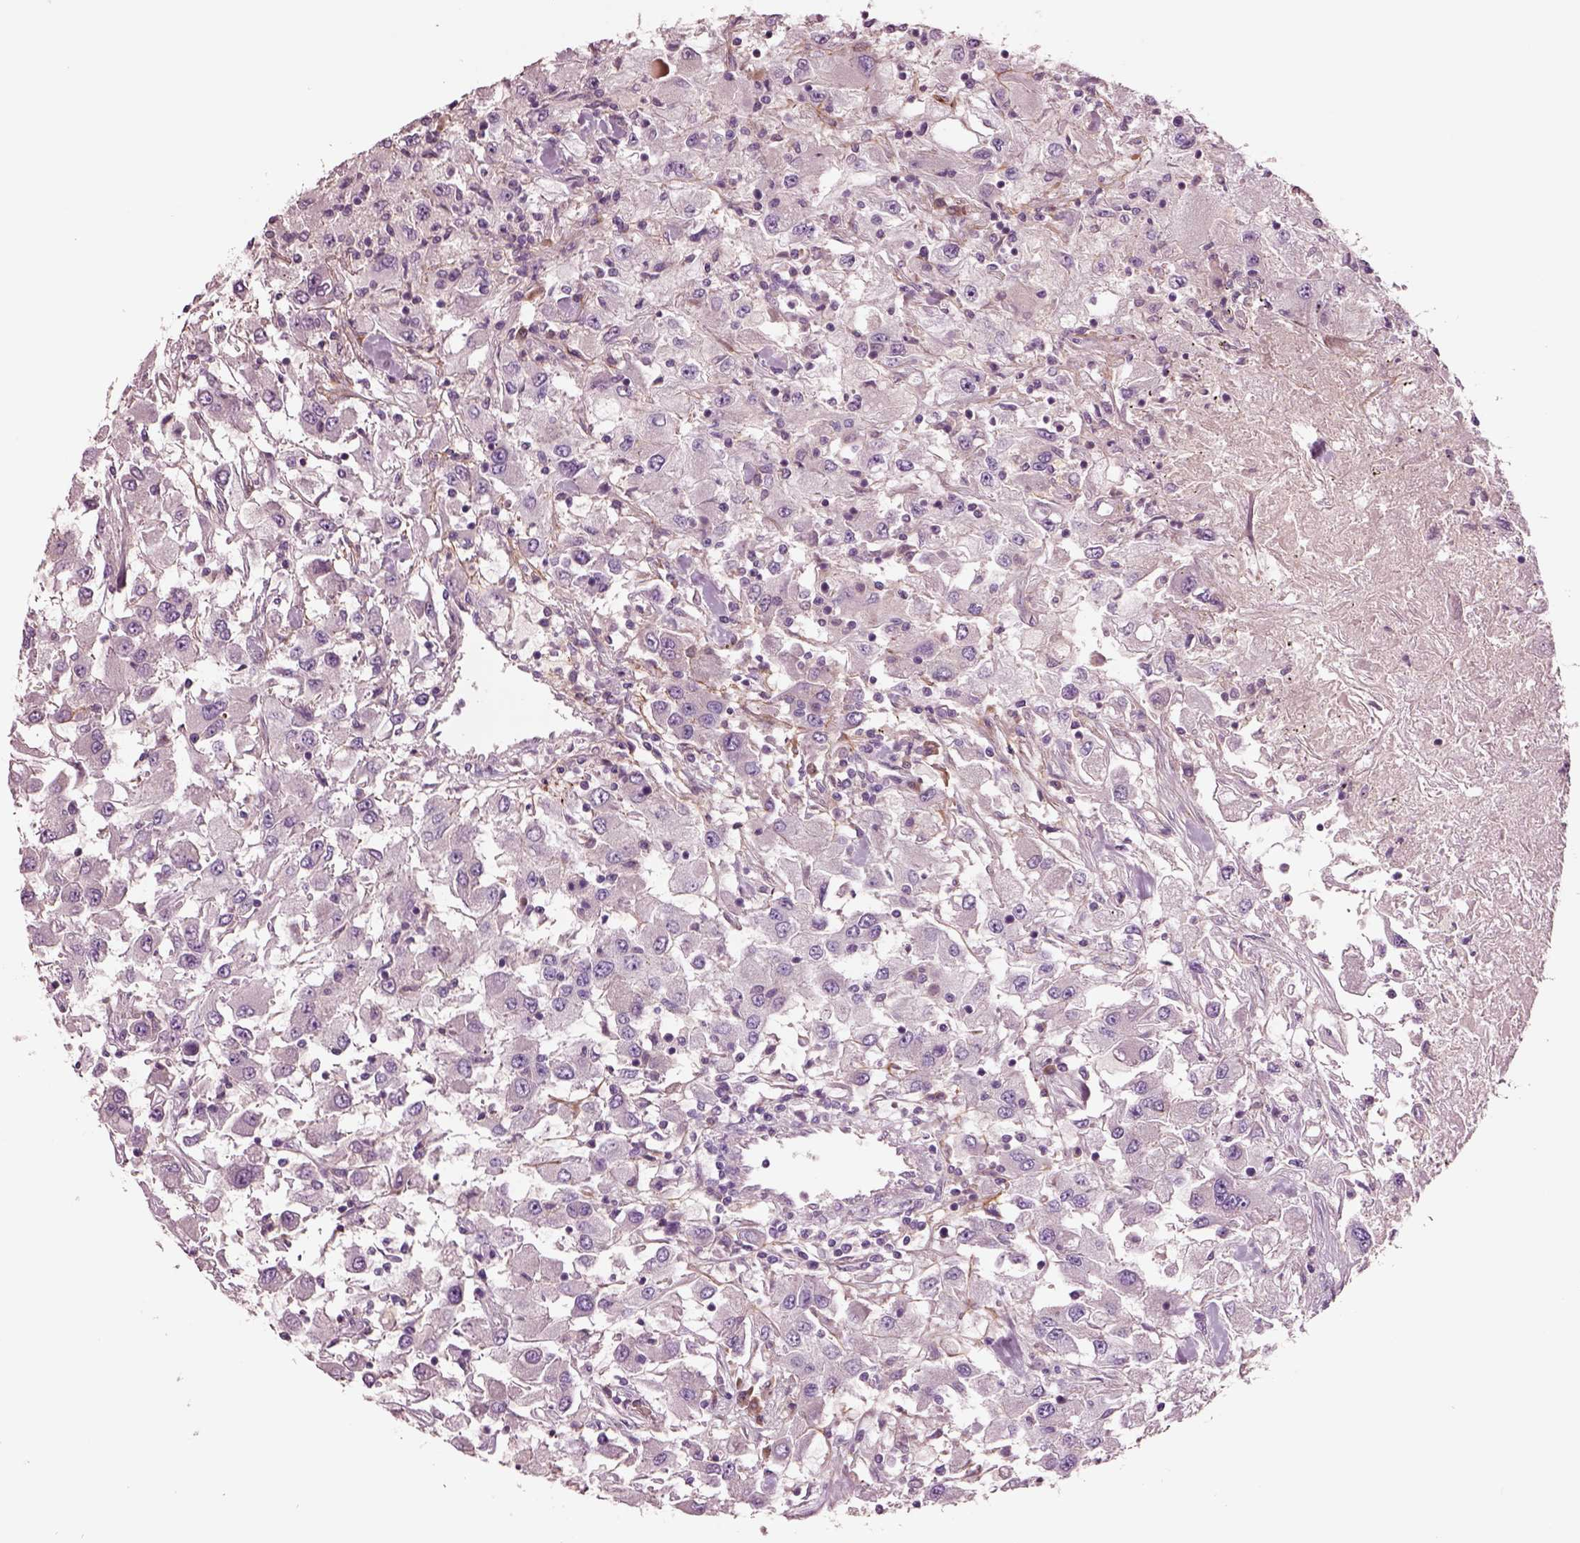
{"staining": {"intensity": "negative", "quantity": "none", "location": "none"}, "tissue": "renal cancer", "cell_type": "Tumor cells", "image_type": "cancer", "snomed": [{"axis": "morphology", "description": "Adenocarcinoma, NOS"}, {"axis": "topography", "description": "Kidney"}], "caption": "Photomicrograph shows no significant protein expression in tumor cells of renal cancer (adenocarcinoma). (DAB (3,3'-diaminobenzidine) IHC with hematoxylin counter stain).", "gene": "SEC23A", "patient": {"sex": "female", "age": 67}}